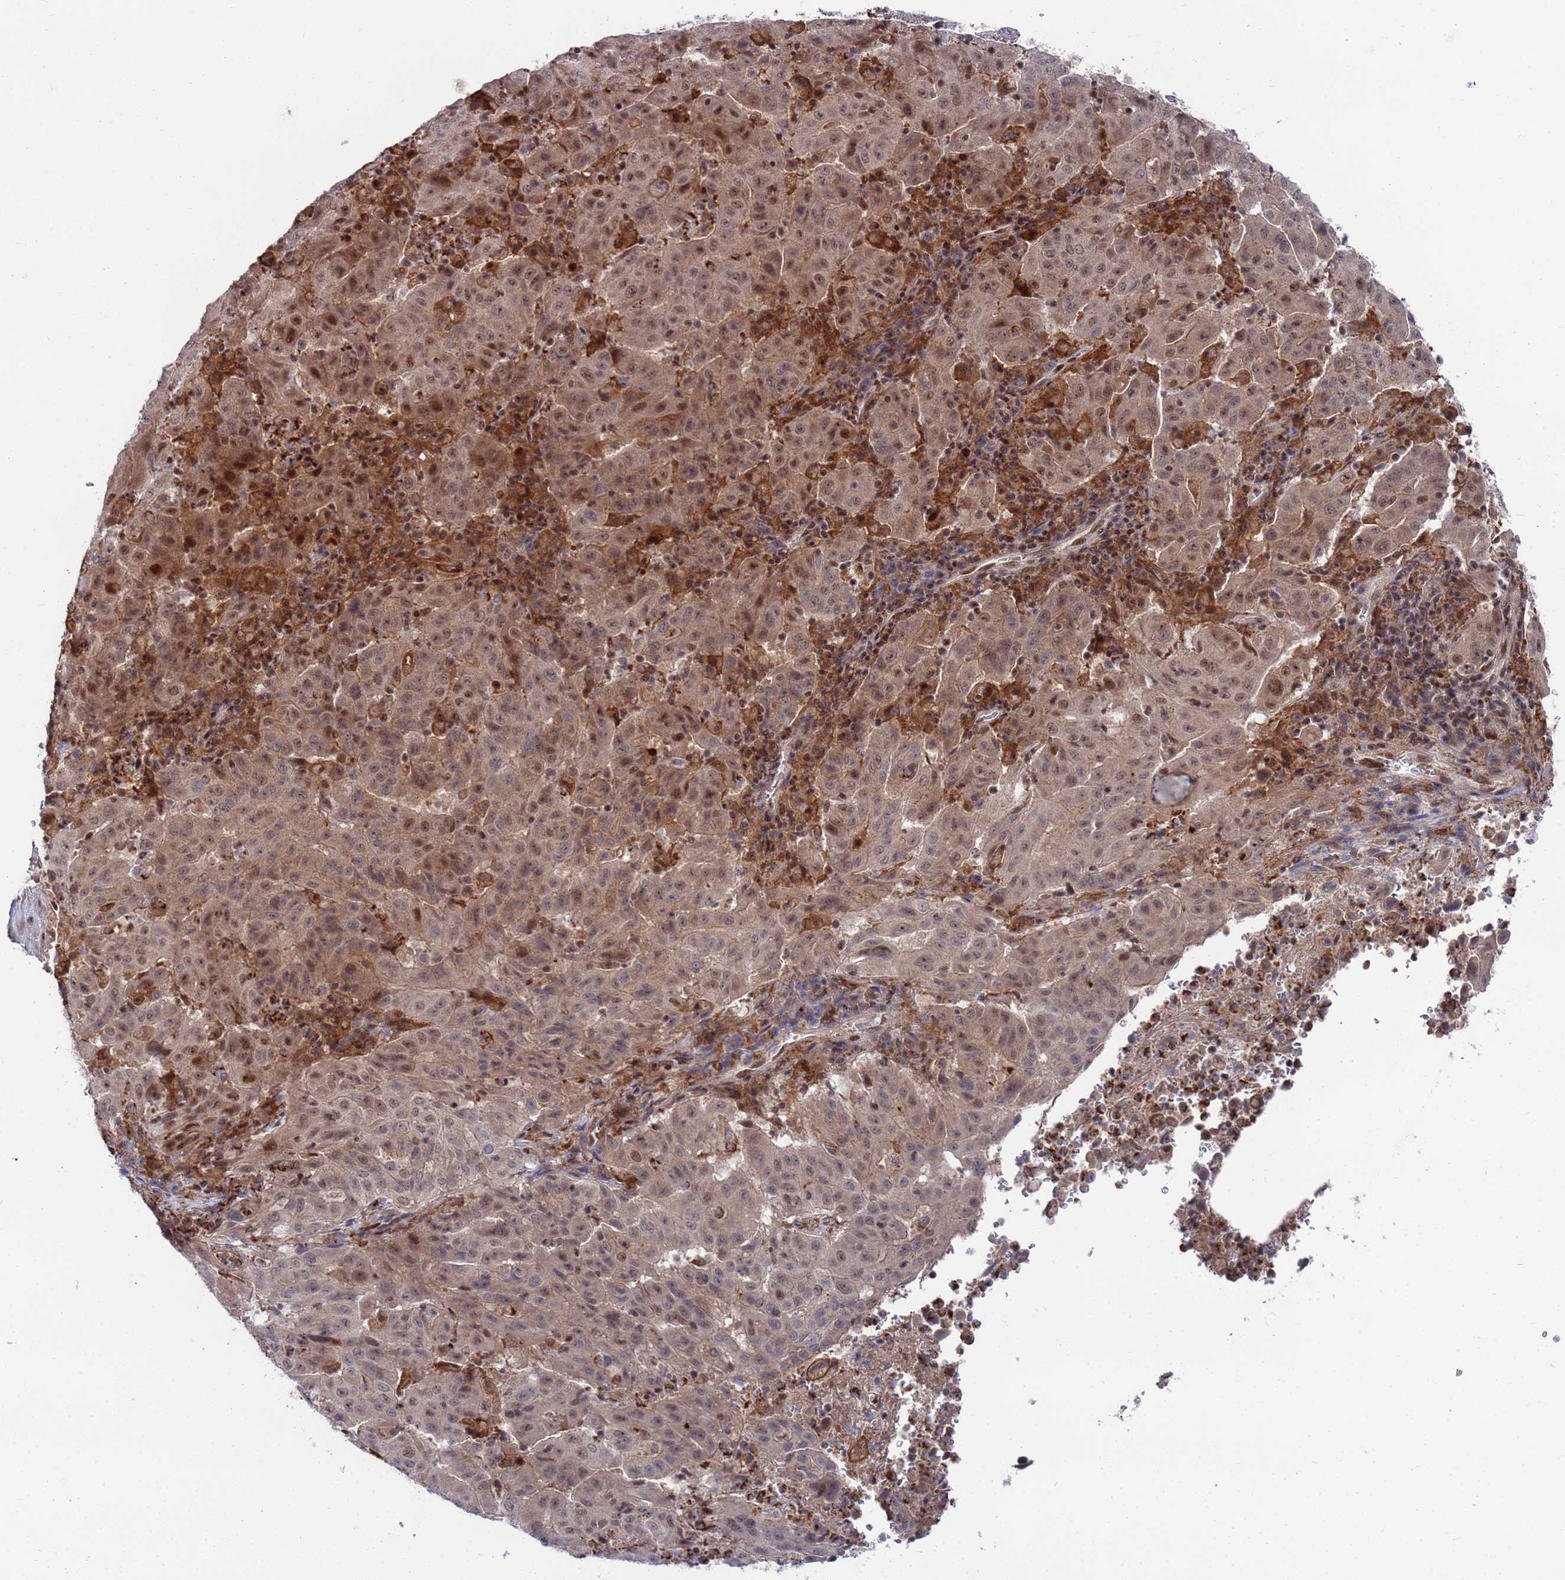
{"staining": {"intensity": "moderate", "quantity": ">75%", "location": "cytoplasmic/membranous,nuclear"}, "tissue": "pancreatic cancer", "cell_type": "Tumor cells", "image_type": "cancer", "snomed": [{"axis": "morphology", "description": "Adenocarcinoma, NOS"}, {"axis": "topography", "description": "Pancreas"}], "caption": "Tumor cells demonstrate medium levels of moderate cytoplasmic/membranous and nuclear staining in approximately >75% of cells in human pancreatic adenocarcinoma. (Stains: DAB (3,3'-diaminobenzidine) in brown, nuclei in blue, Microscopy: brightfield microscopy at high magnification).", "gene": "TMBIM6", "patient": {"sex": "male", "age": 63}}